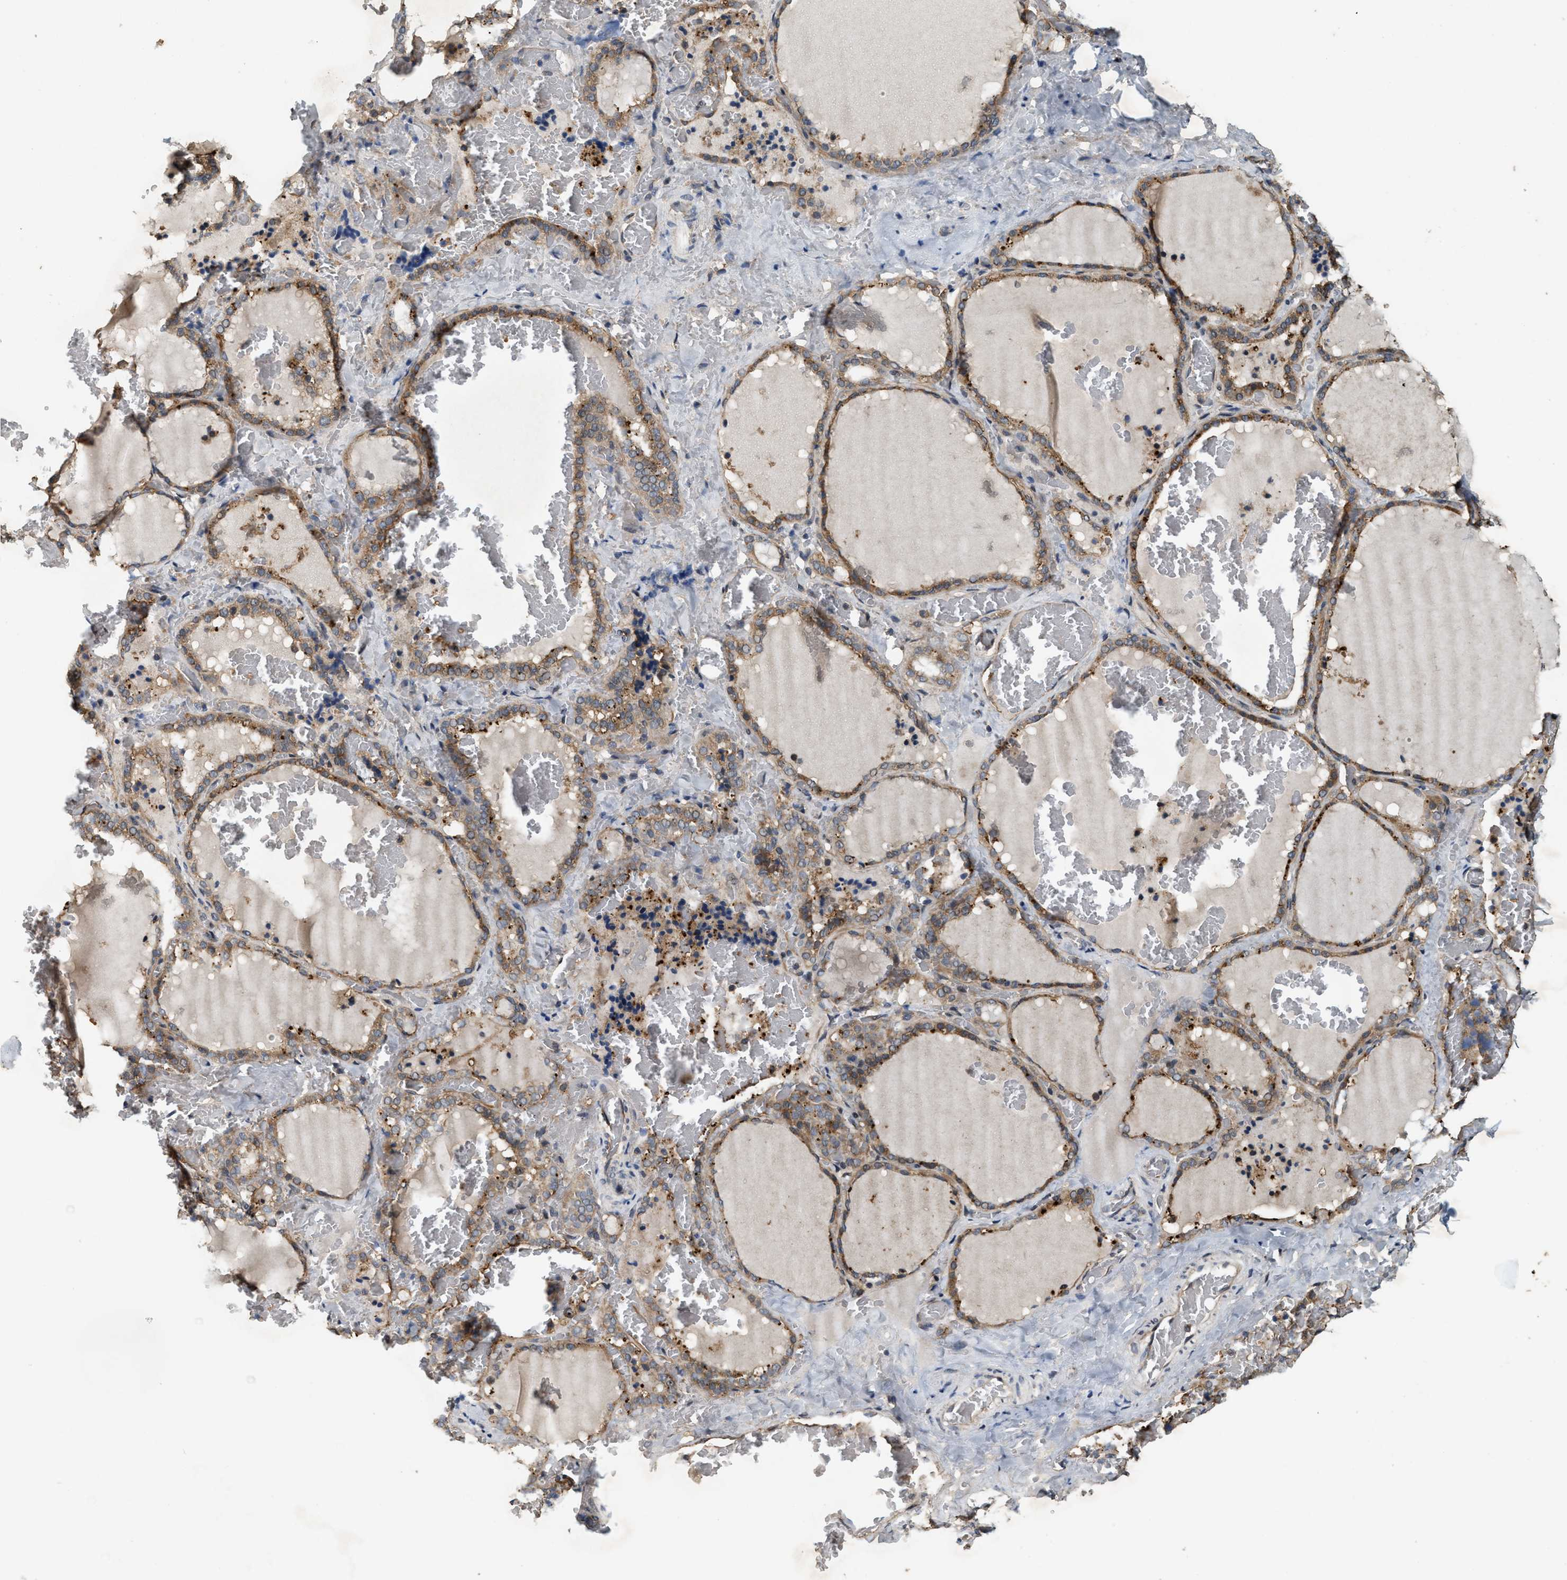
{"staining": {"intensity": "moderate", "quantity": ">75%", "location": "cytoplasmic/membranous"}, "tissue": "thyroid gland", "cell_type": "Glandular cells", "image_type": "normal", "snomed": [{"axis": "morphology", "description": "Normal tissue, NOS"}, {"axis": "topography", "description": "Thyroid gland"}], "caption": "Immunohistochemical staining of benign human thyroid gland shows medium levels of moderate cytoplasmic/membranous positivity in about >75% of glandular cells. The protein of interest is shown in brown color, while the nuclei are stained blue.", "gene": "ARHGEF5", "patient": {"sex": "female", "age": 22}}